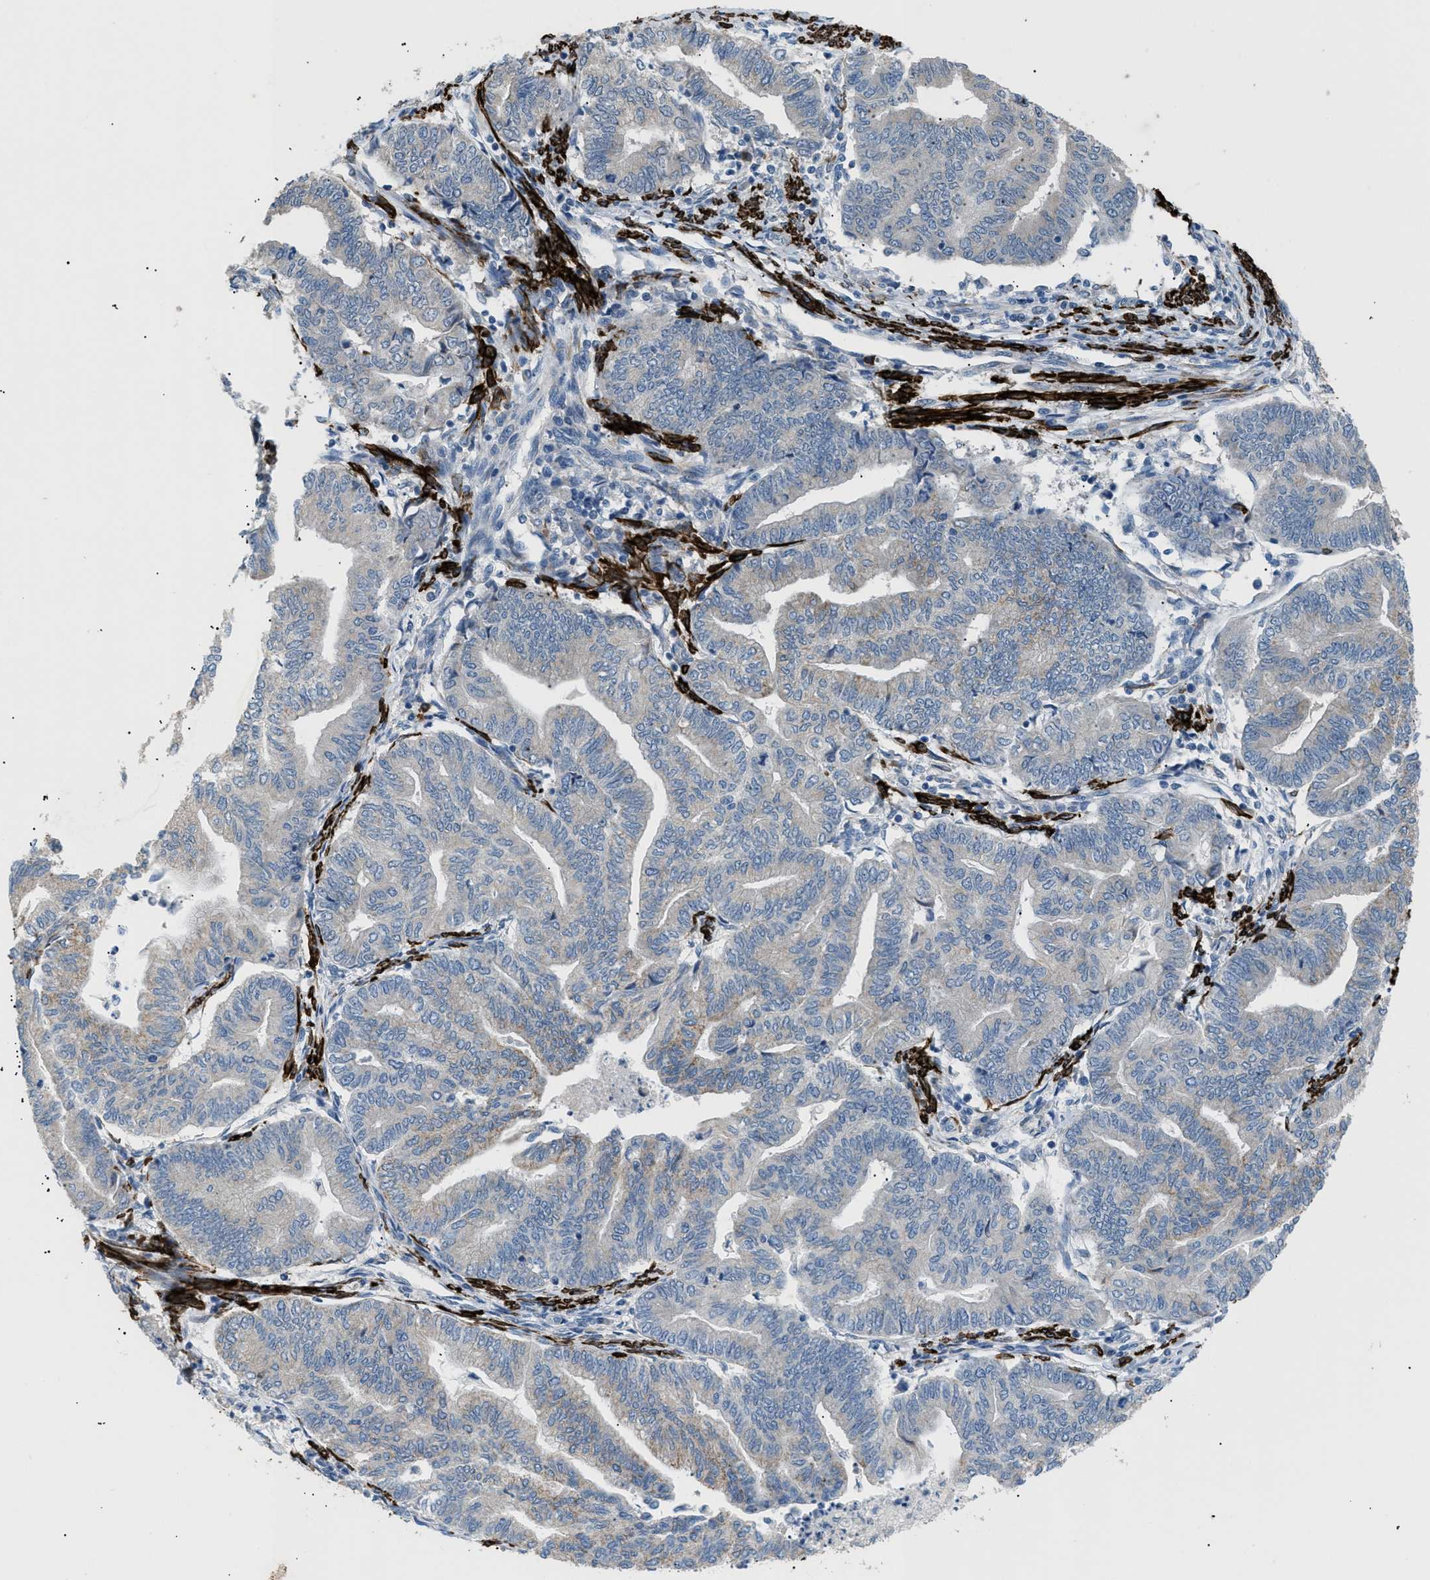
{"staining": {"intensity": "negative", "quantity": "none", "location": "none"}, "tissue": "endometrial cancer", "cell_type": "Tumor cells", "image_type": "cancer", "snomed": [{"axis": "morphology", "description": "Adenocarcinoma, NOS"}, {"axis": "topography", "description": "Endometrium"}], "caption": "A micrograph of human endometrial adenocarcinoma is negative for staining in tumor cells.", "gene": "ICA1", "patient": {"sex": "female", "age": 79}}